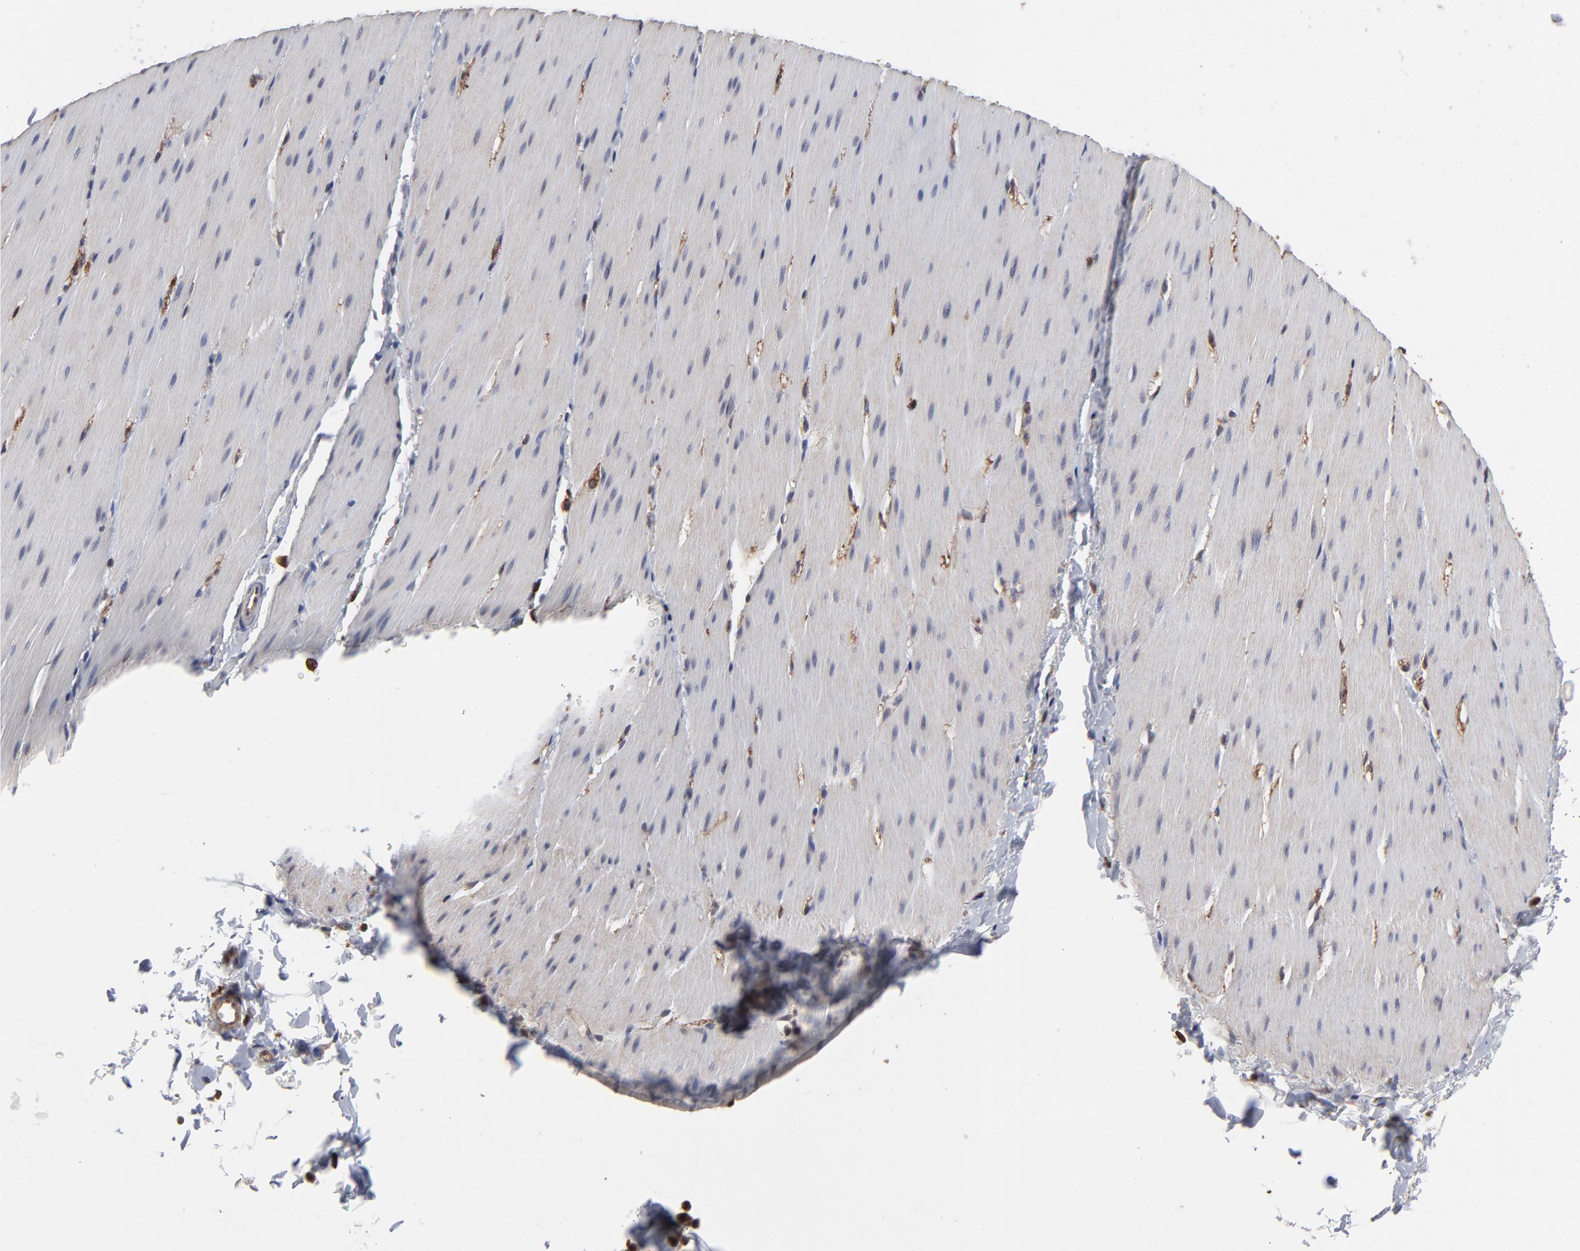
{"staining": {"intensity": "negative", "quantity": "none", "location": "none"}, "tissue": "smooth muscle", "cell_type": "Smooth muscle cells", "image_type": "normal", "snomed": [{"axis": "morphology", "description": "Normal tissue, NOS"}, {"axis": "topography", "description": "Smooth muscle"}, {"axis": "topography", "description": "Colon"}], "caption": "Micrograph shows no significant protein positivity in smooth muscle cells of normal smooth muscle.", "gene": "MAP2K1", "patient": {"sex": "male", "age": 67}}